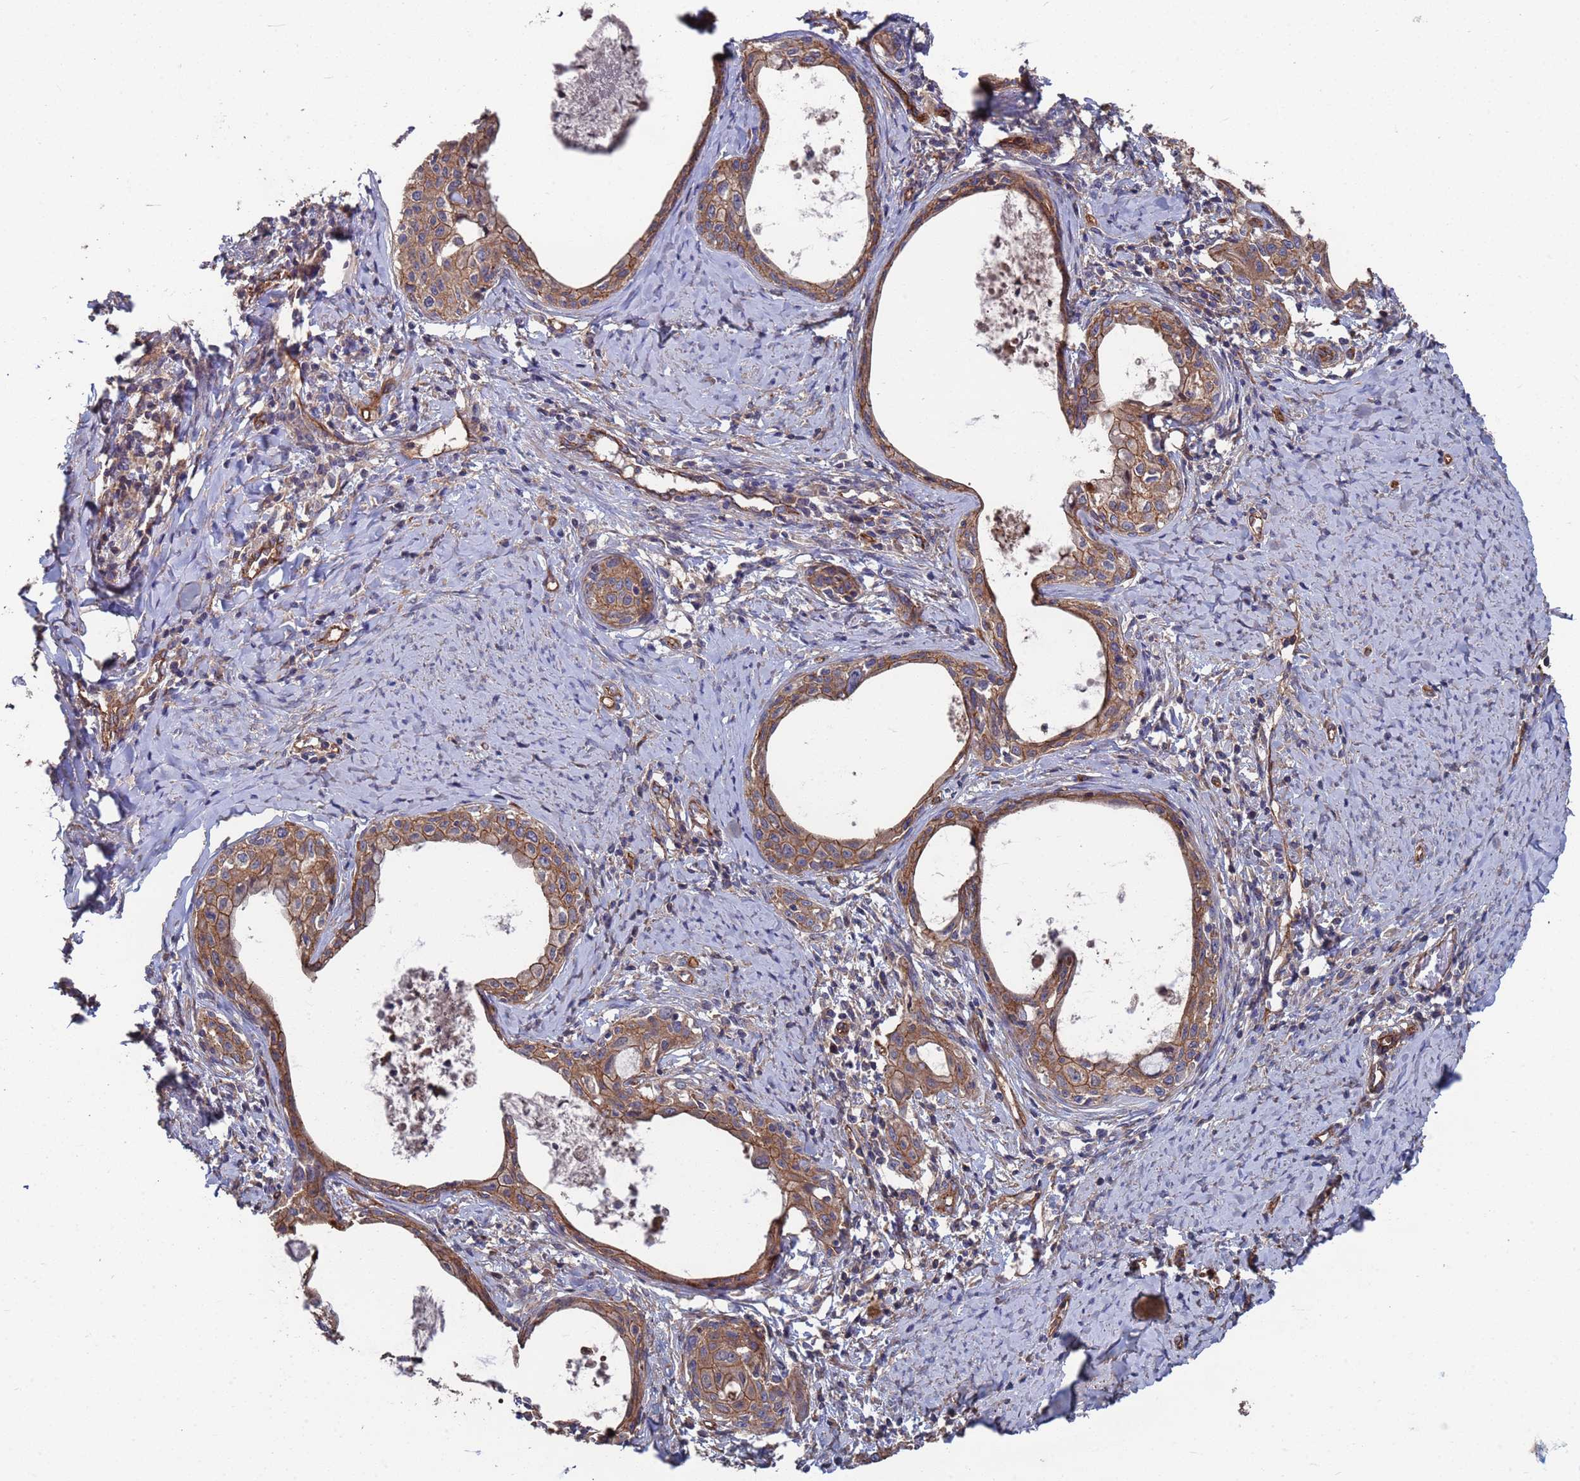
{"staining": {"intensity": "moderate", "quantity": ">75%", "location": "cytoplasmic/membranous"}, "tissue": "cervical cancer", "cell_type": "Tumor cells", "image_type": "cancer", "snomed": [{"axis": "morphology", "description": "Squamous cell carcinoma, NOS"}, {"axis": "morphology", "description": "Adenocarcinoma, NOS"}, {"axis": "topography", "description": "Cervix"}], "caption": "A photomicrograph of squamous cell carcinoma (cervical) stained for a protein demonstrates moderate cytoplasmic/membranous brown staining in tumor cells.", "gene": "NDUFAF6", "patient": {"sex": "female", "age": 52}}